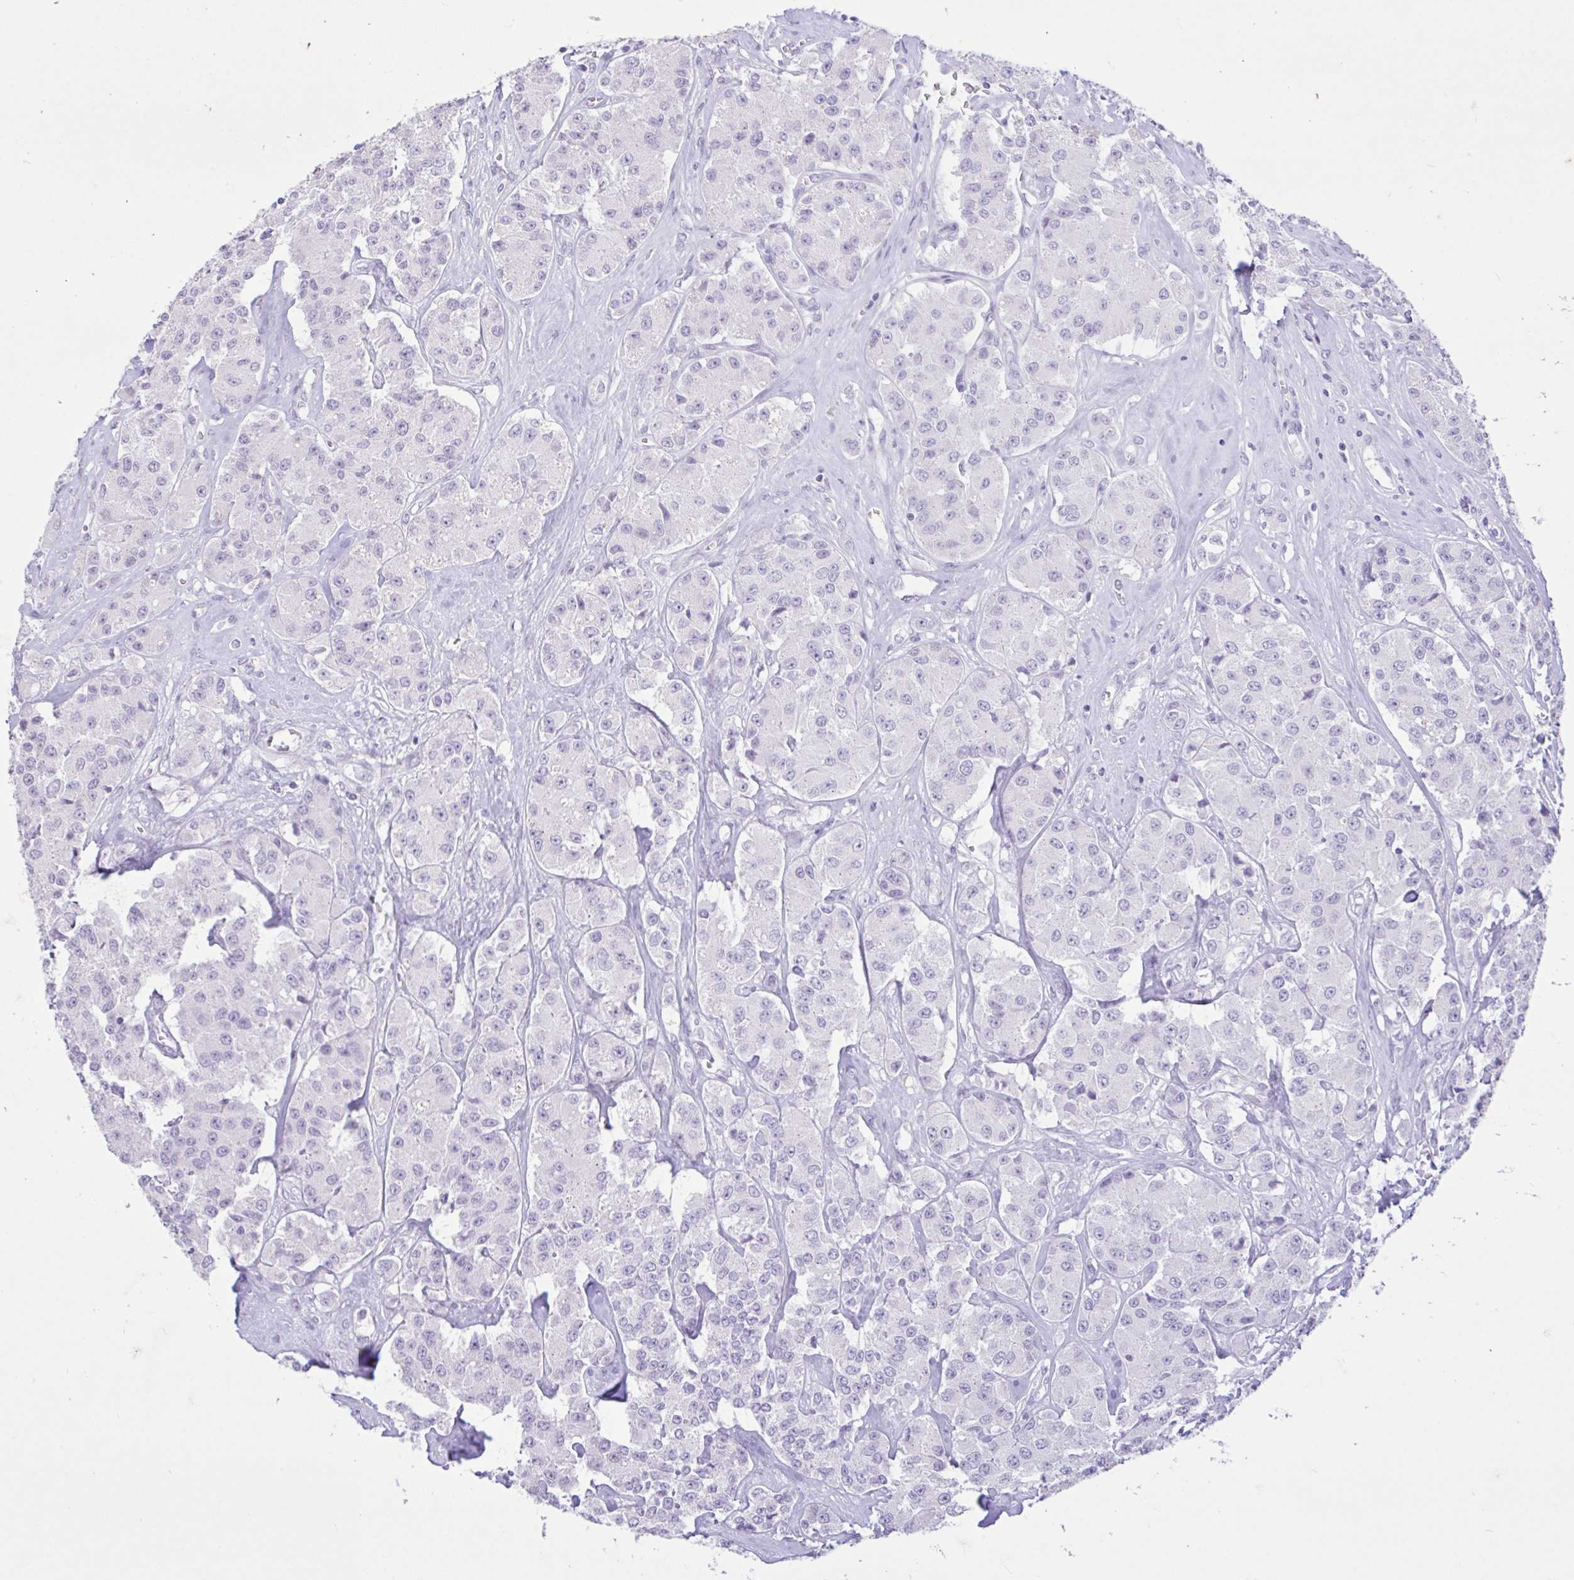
{"staining": {"intensity": "negative", "quantity": "none", "location": "none"}, "tissue": "carcinoid", "cell_type": "Tumor cells", "image_type": "cancer", "snomed": [{"axis": "morphology", "description": "Carcinoid, malignant, NOS"}, {"axis": "topography", "description": "Pancreas"}], "caption": "The image reveals no significant staining in tumor cells of malignant carcinoid.", "gene": "REEP1", "patient": {"sex": "male", "age": 41}}